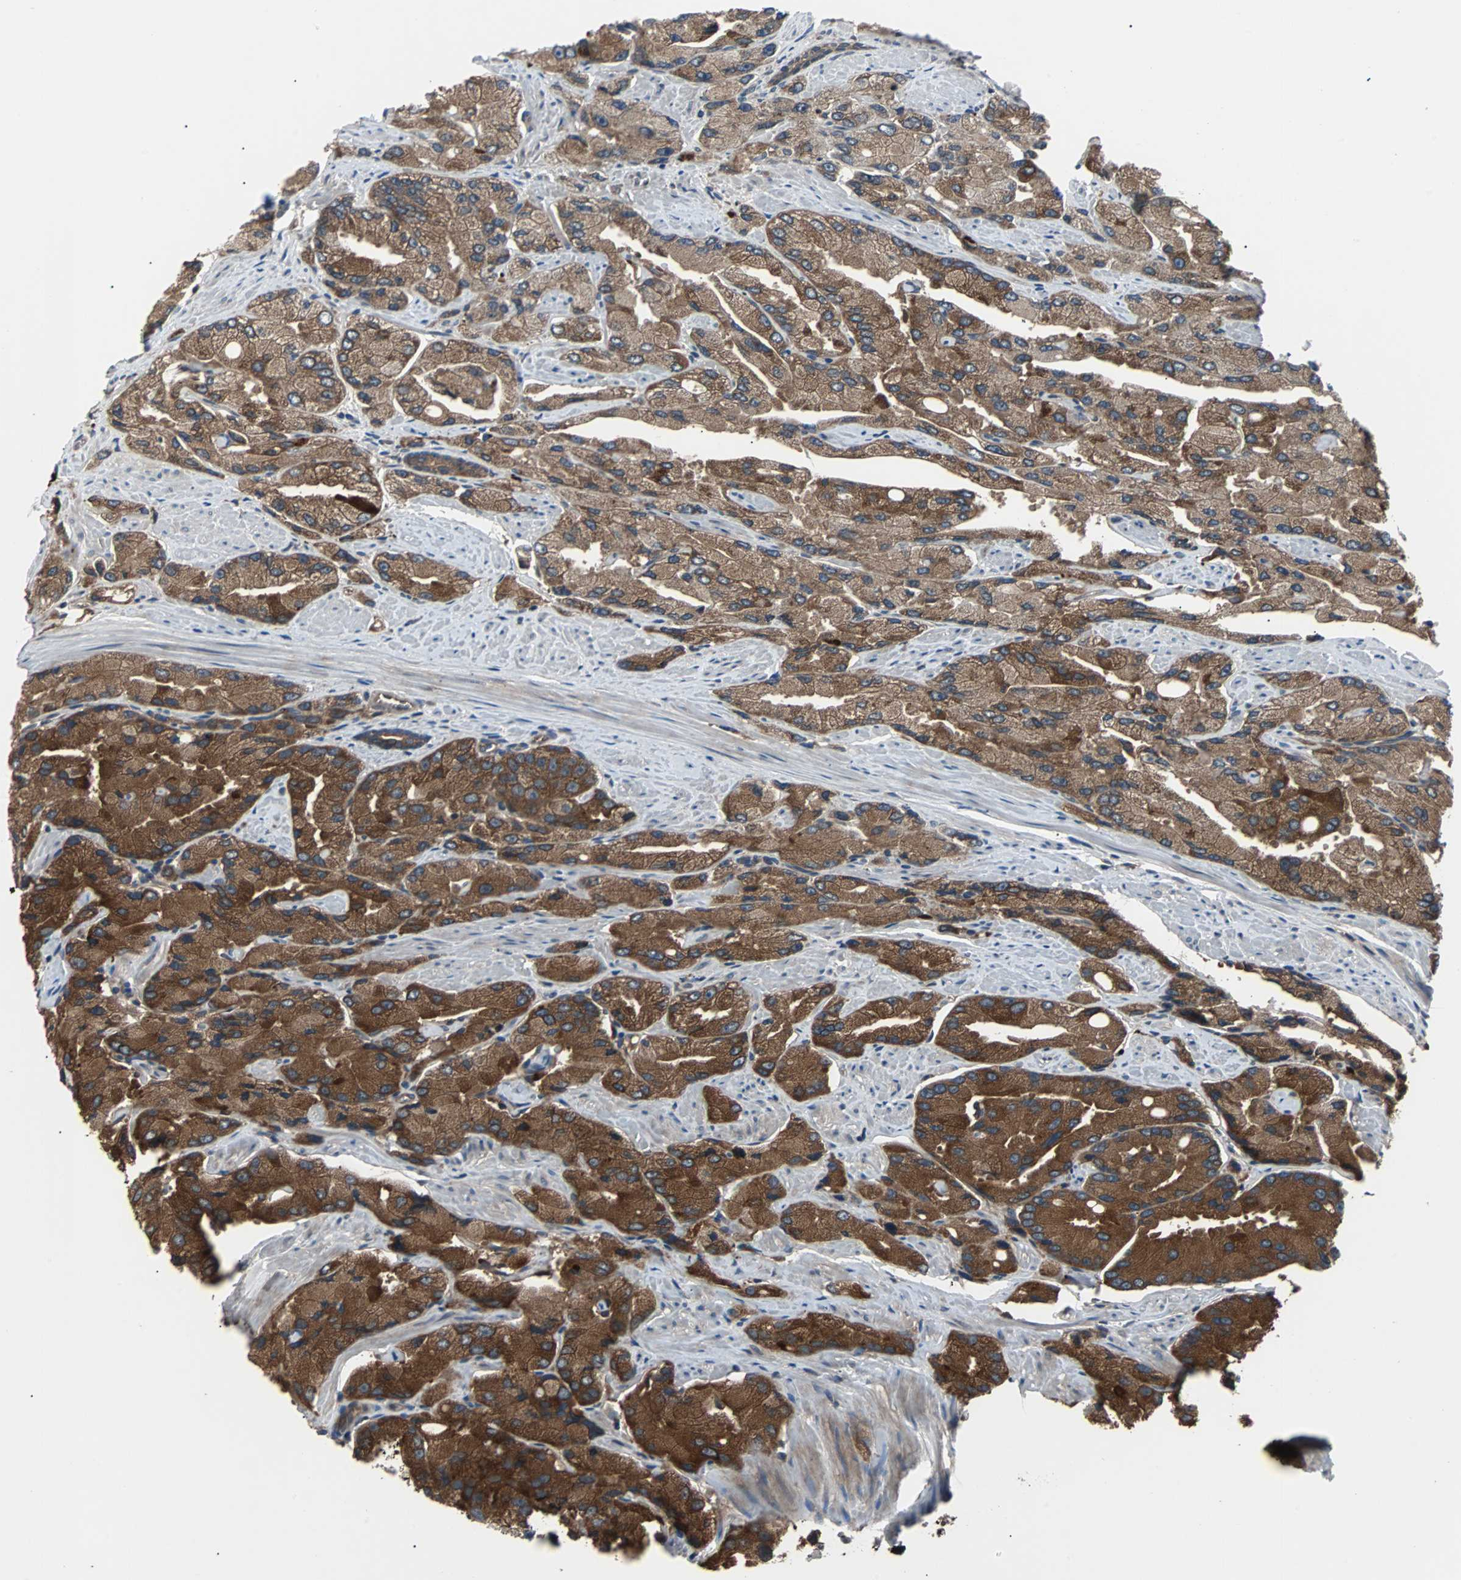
{"staining": {"intensity": "moderate", "quantity": ">75%", "location": "cytoplasmic/membranous"}, "tissue": "prostate cancer", "cell_type": "Tumor cells", "image_type": "cancer", "snomed": [{"axis": "morphology", "description": "Adenocarcinoma, High grade"}, {"axis": "topography", "description": "Prostate"}], "caption": "About >75% of tumor cells in human prostate cancer (adenocarcinoma (high-grade)) demonstrate moderate cytoplasmic/membranous protein staining as visualized by brown immunohistochemical staining.", "gene": "ARF1", "patient": {"sex": "male", "age": 58}}